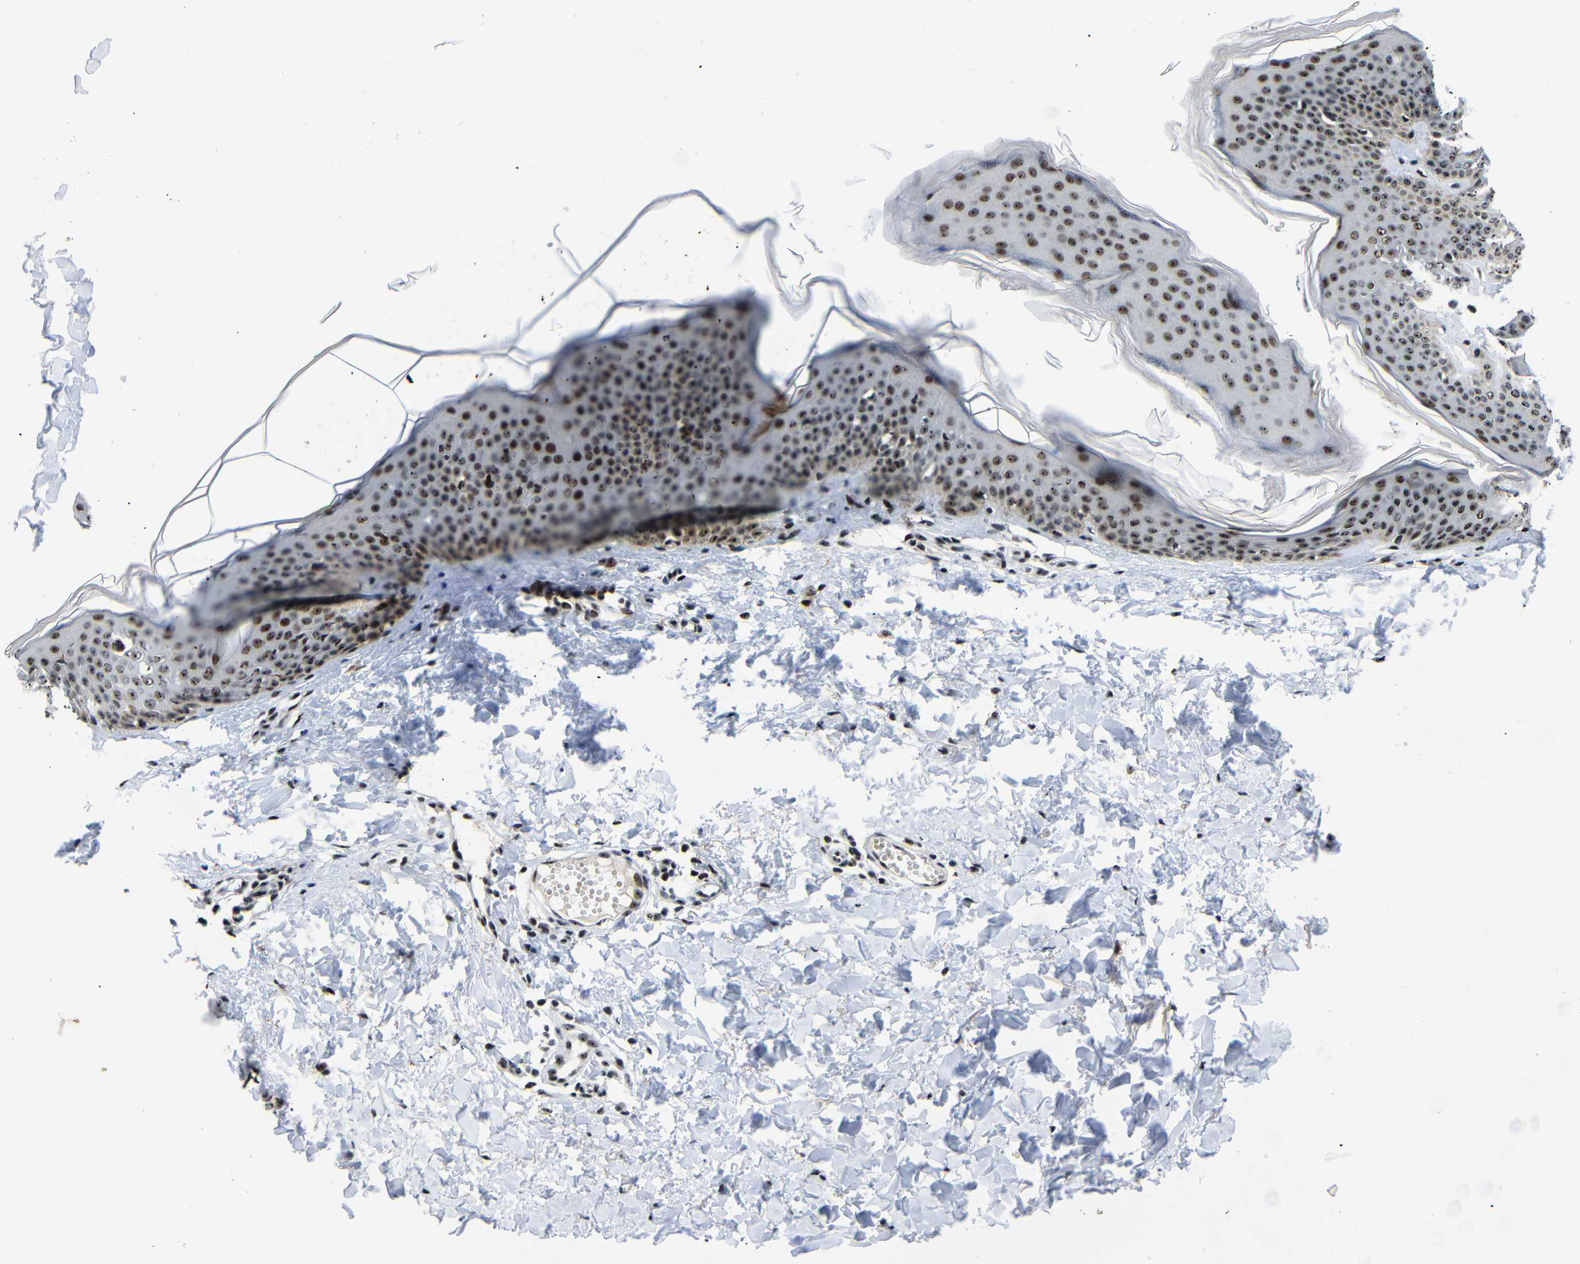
{"staining": {"intensity": "strong", "quantity": ">75%", "location": "nuclear"}, "tissue": "skin", "cell_type": "Fibroblasts", "image_type": "normal", "snomed": [{"axis": "morphology", "description": "Normal tissue, NOS"}, {"axis": "topography", "description": "Skin"}], "caption": "Protein analysis of benign skin exhibits strong nuclear expression in about >75% of fibroblasts.", "gene": "SETDB2", "patient": {"sex": "female", "age": 17}}